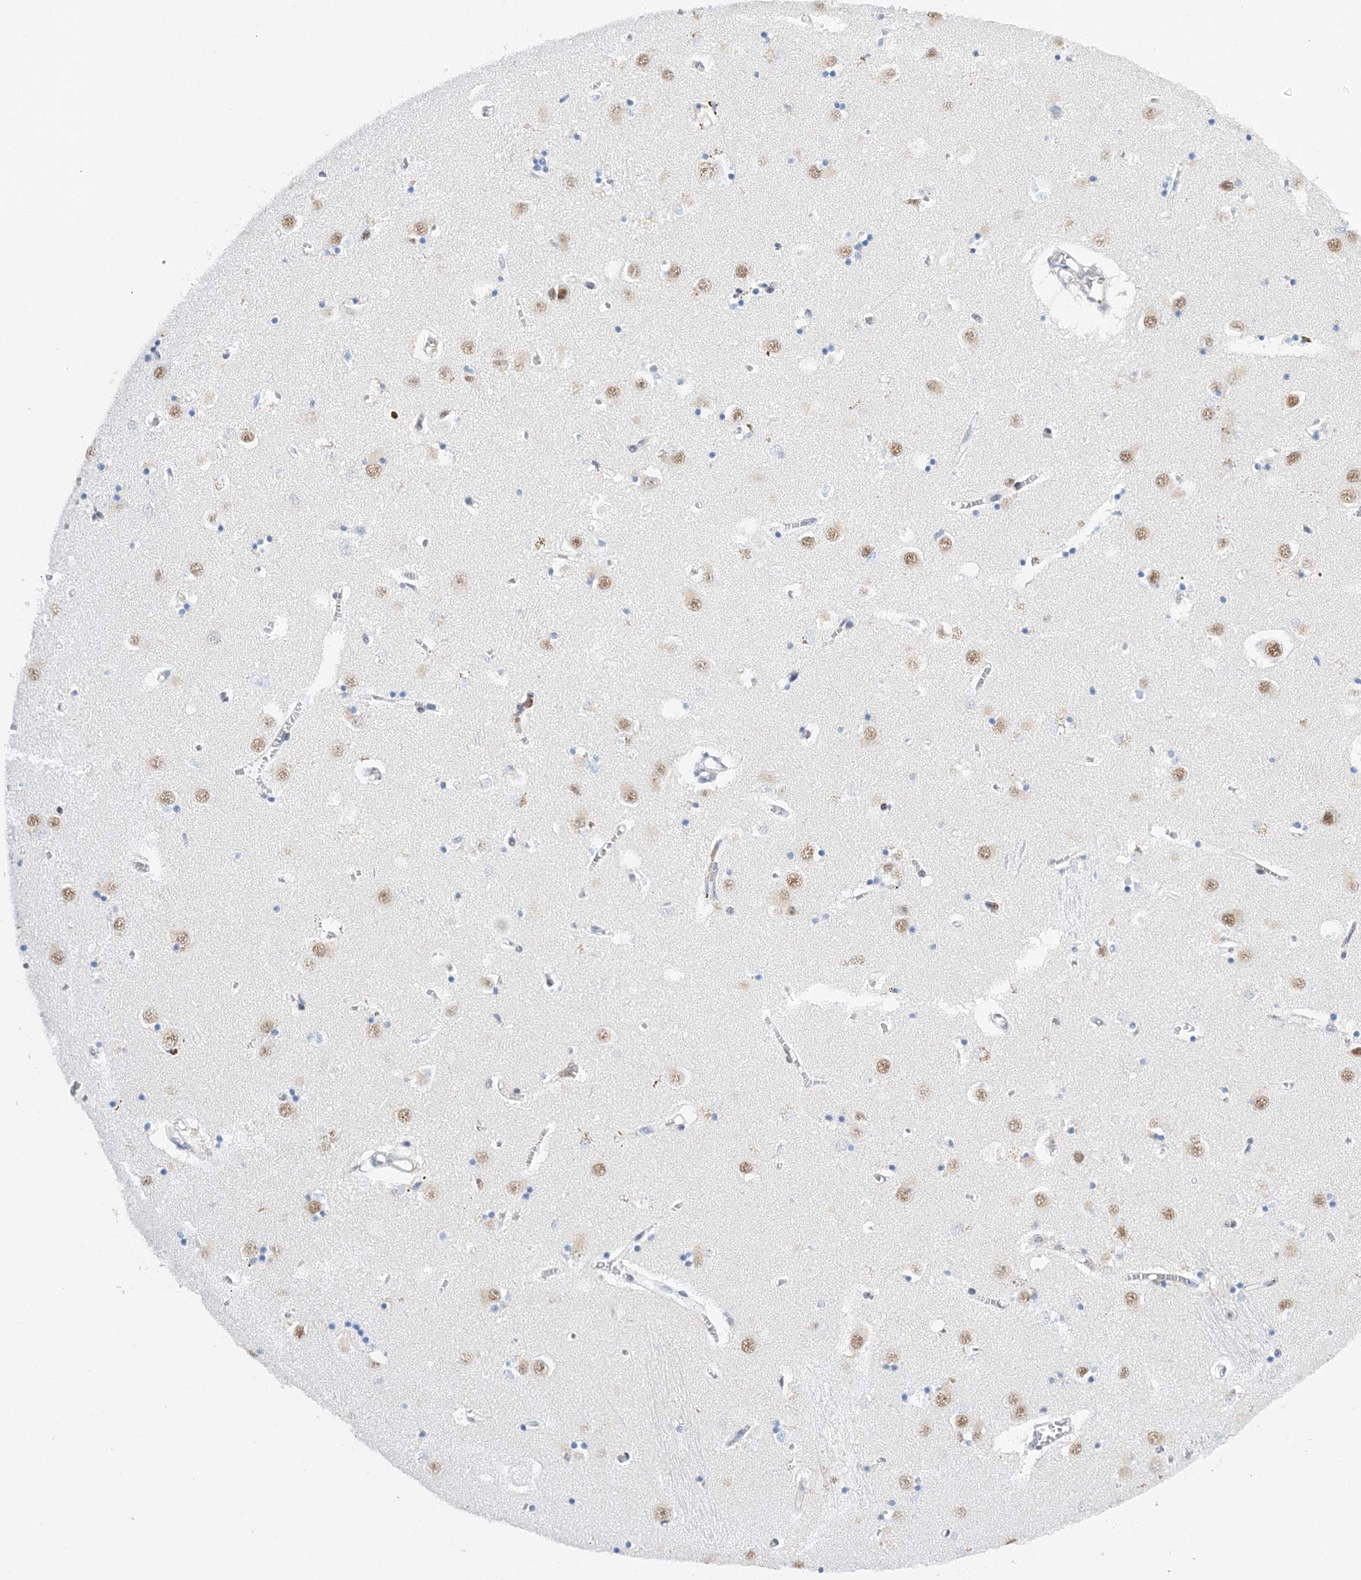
{"staining": {"intensity": "negative", "quantity": "none", "location": "none"}, "tissue": "caudate", "cell_type": "Glial cells", "image_type": "normal", "snomed": [{"axis": "morphology", "description": "Normal tissue, NOS"}, {"axis": "topography", "description": "Lateral ventricle wall"}], "caption": "The image demonstrates no significant positivity in glial cells of caudate. Nuclei are stained in blue.", "gene": "PRMT9", "patient": {"sex": "male", "age": 70}}